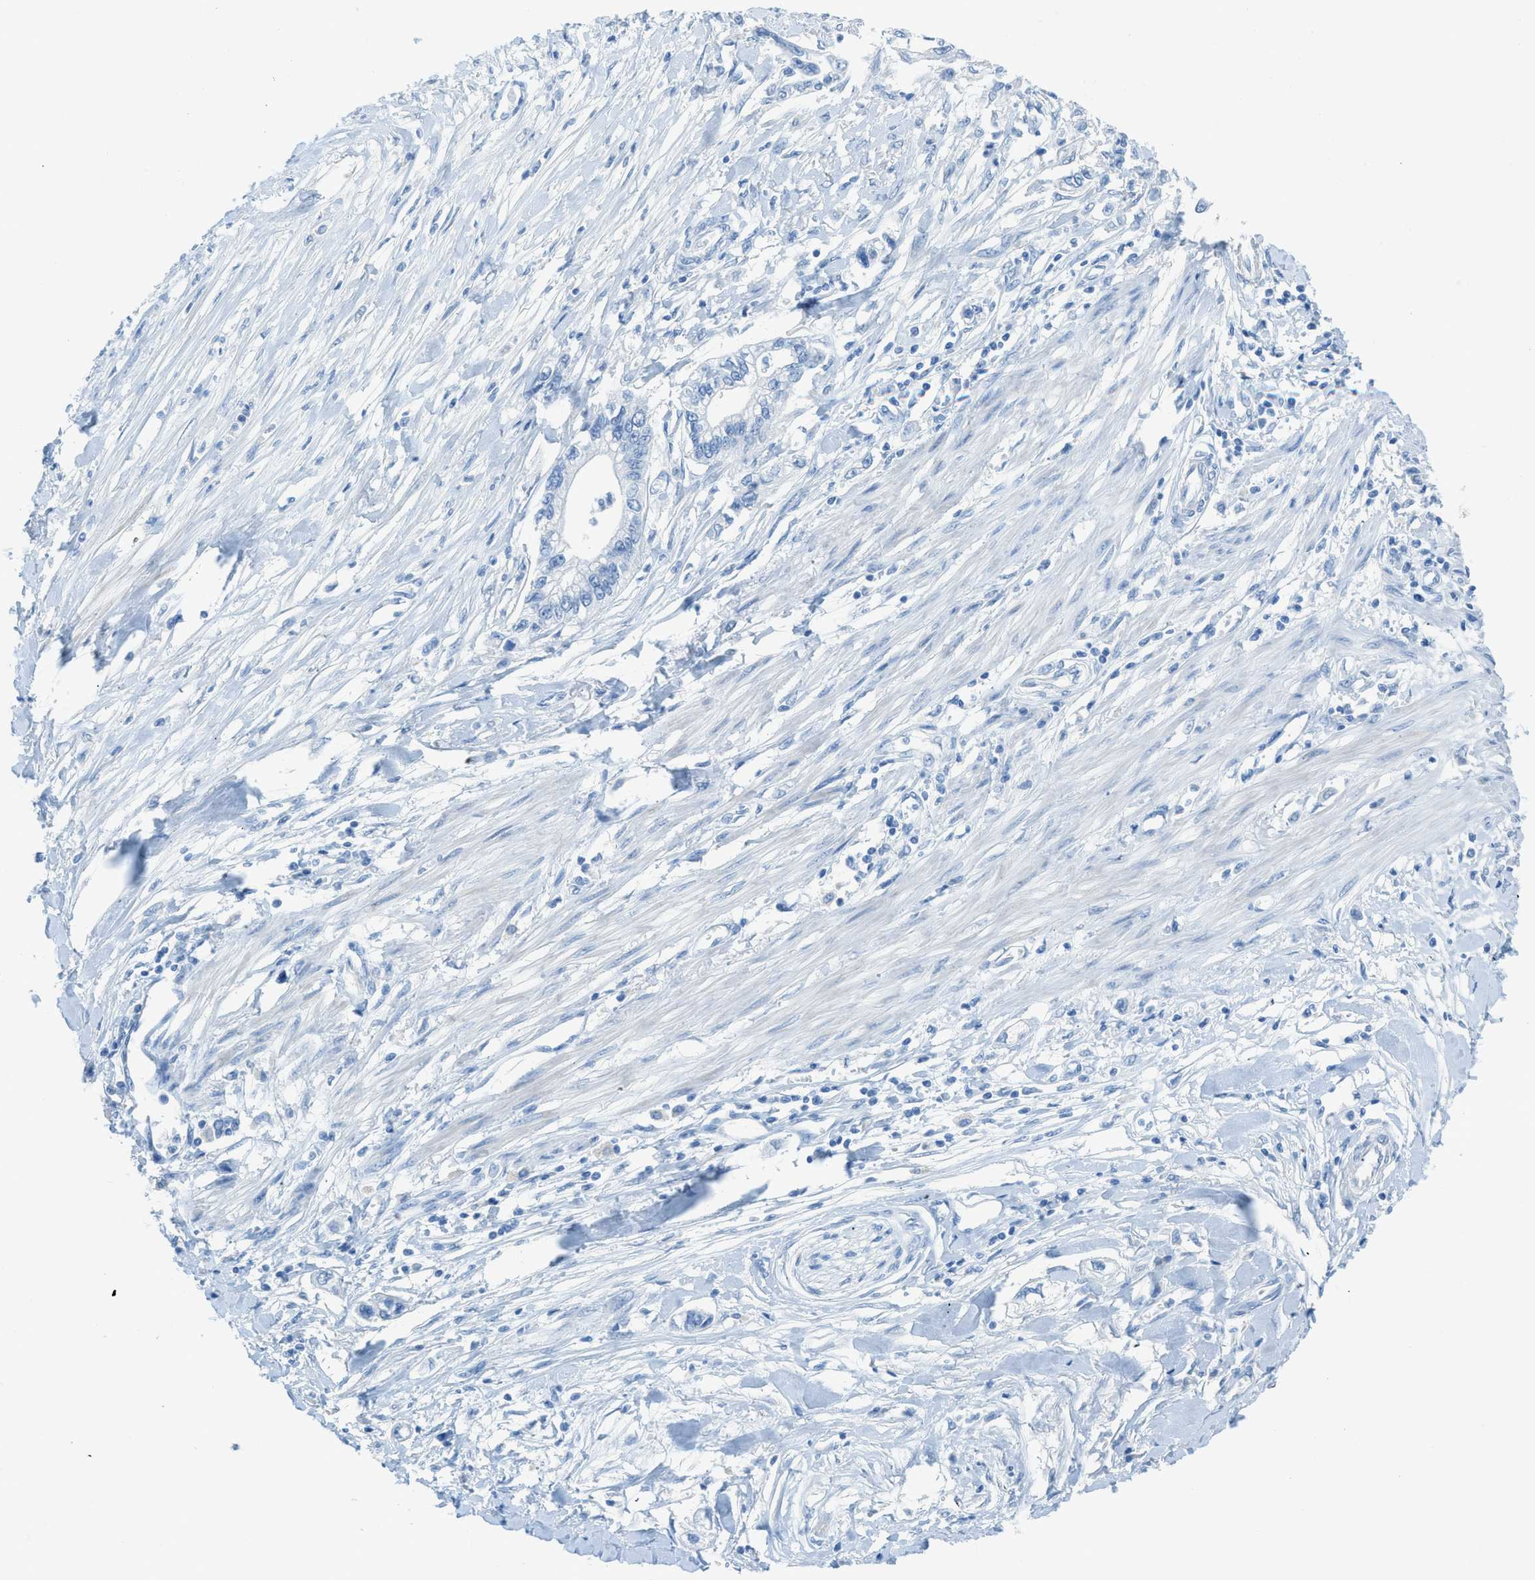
{"staining": {"intensity": "negative", "quantity": "none", "location": "none"}, "tissue": "pancreatic cancer", "cell_type": "Tumor cells", "image_type": "cancer", "snomed": [{"axis": "morphology", "description": "Adenocarcinoma, NOS"}, {"axis": "topography", "description": "Pancreas"}], "caption": "High magnification brightfield microscopy of pancreatic adenocarcinoma stained with DAB (3,3'-diaminobenzidine) (brown) and counterstained with hematoxylin (blue): tumor cells show no significant staining. Nuclei are stained in blue.", "gene": "ACAN", "patient": {"sex": "male", "age": 56}}